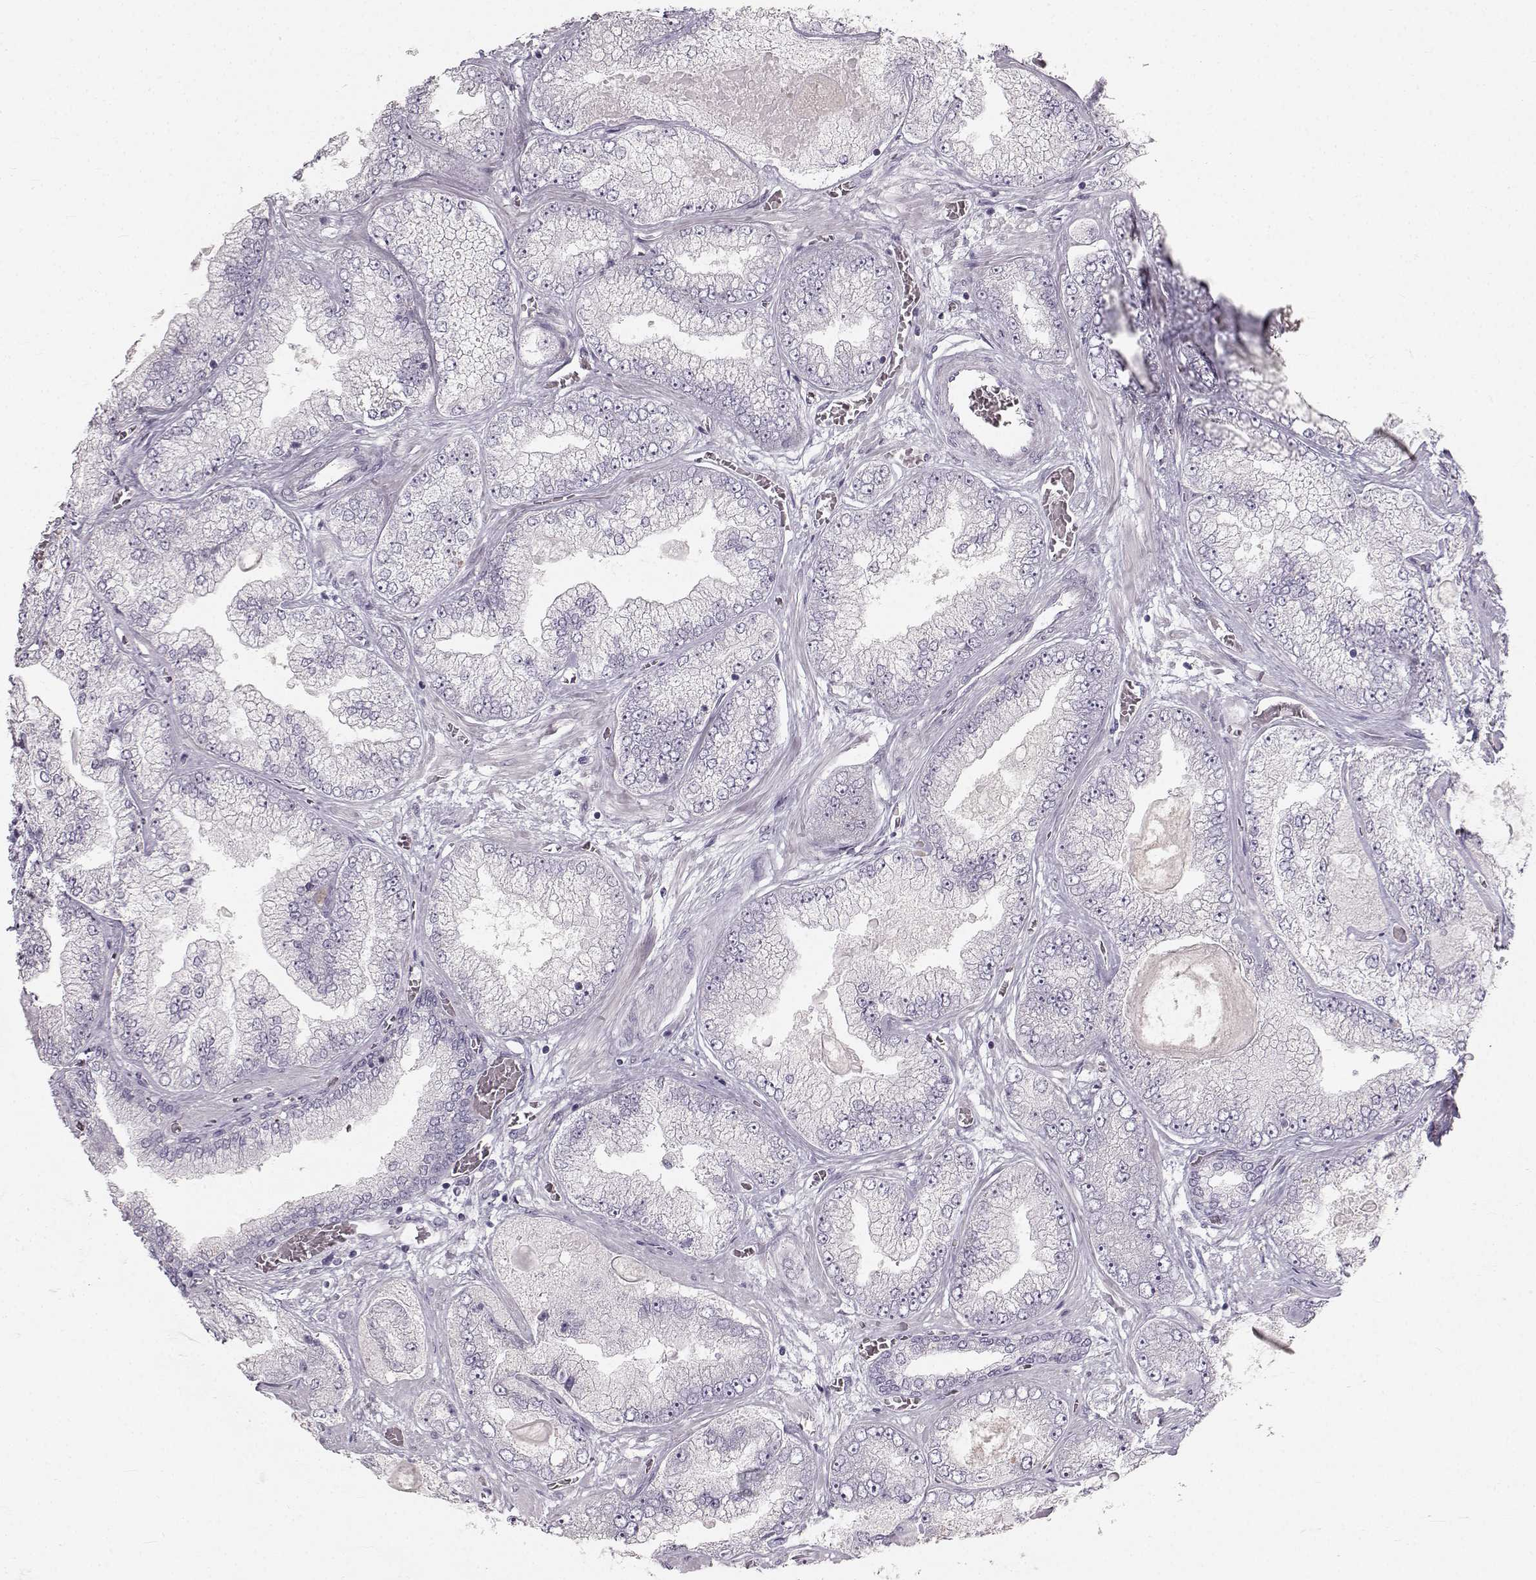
{"staining": {"intensity": "negative", "quantity": "none", "location": "none"}, "tissue": "prostate cancer", "cell_type": "Tumor cells", "image_type": "cancer", "snomed": [{"axis": "morphology", "description": "Adenocarcinoma, Low grade"}, {"axis": "topography", "description": "Prostate"}], "caption": "There is no significant expression in tumor cells of prostate low-grade adenocarcinoma.", "gene": "OIP5", "patient": {"sex": "male", "age": 57}}